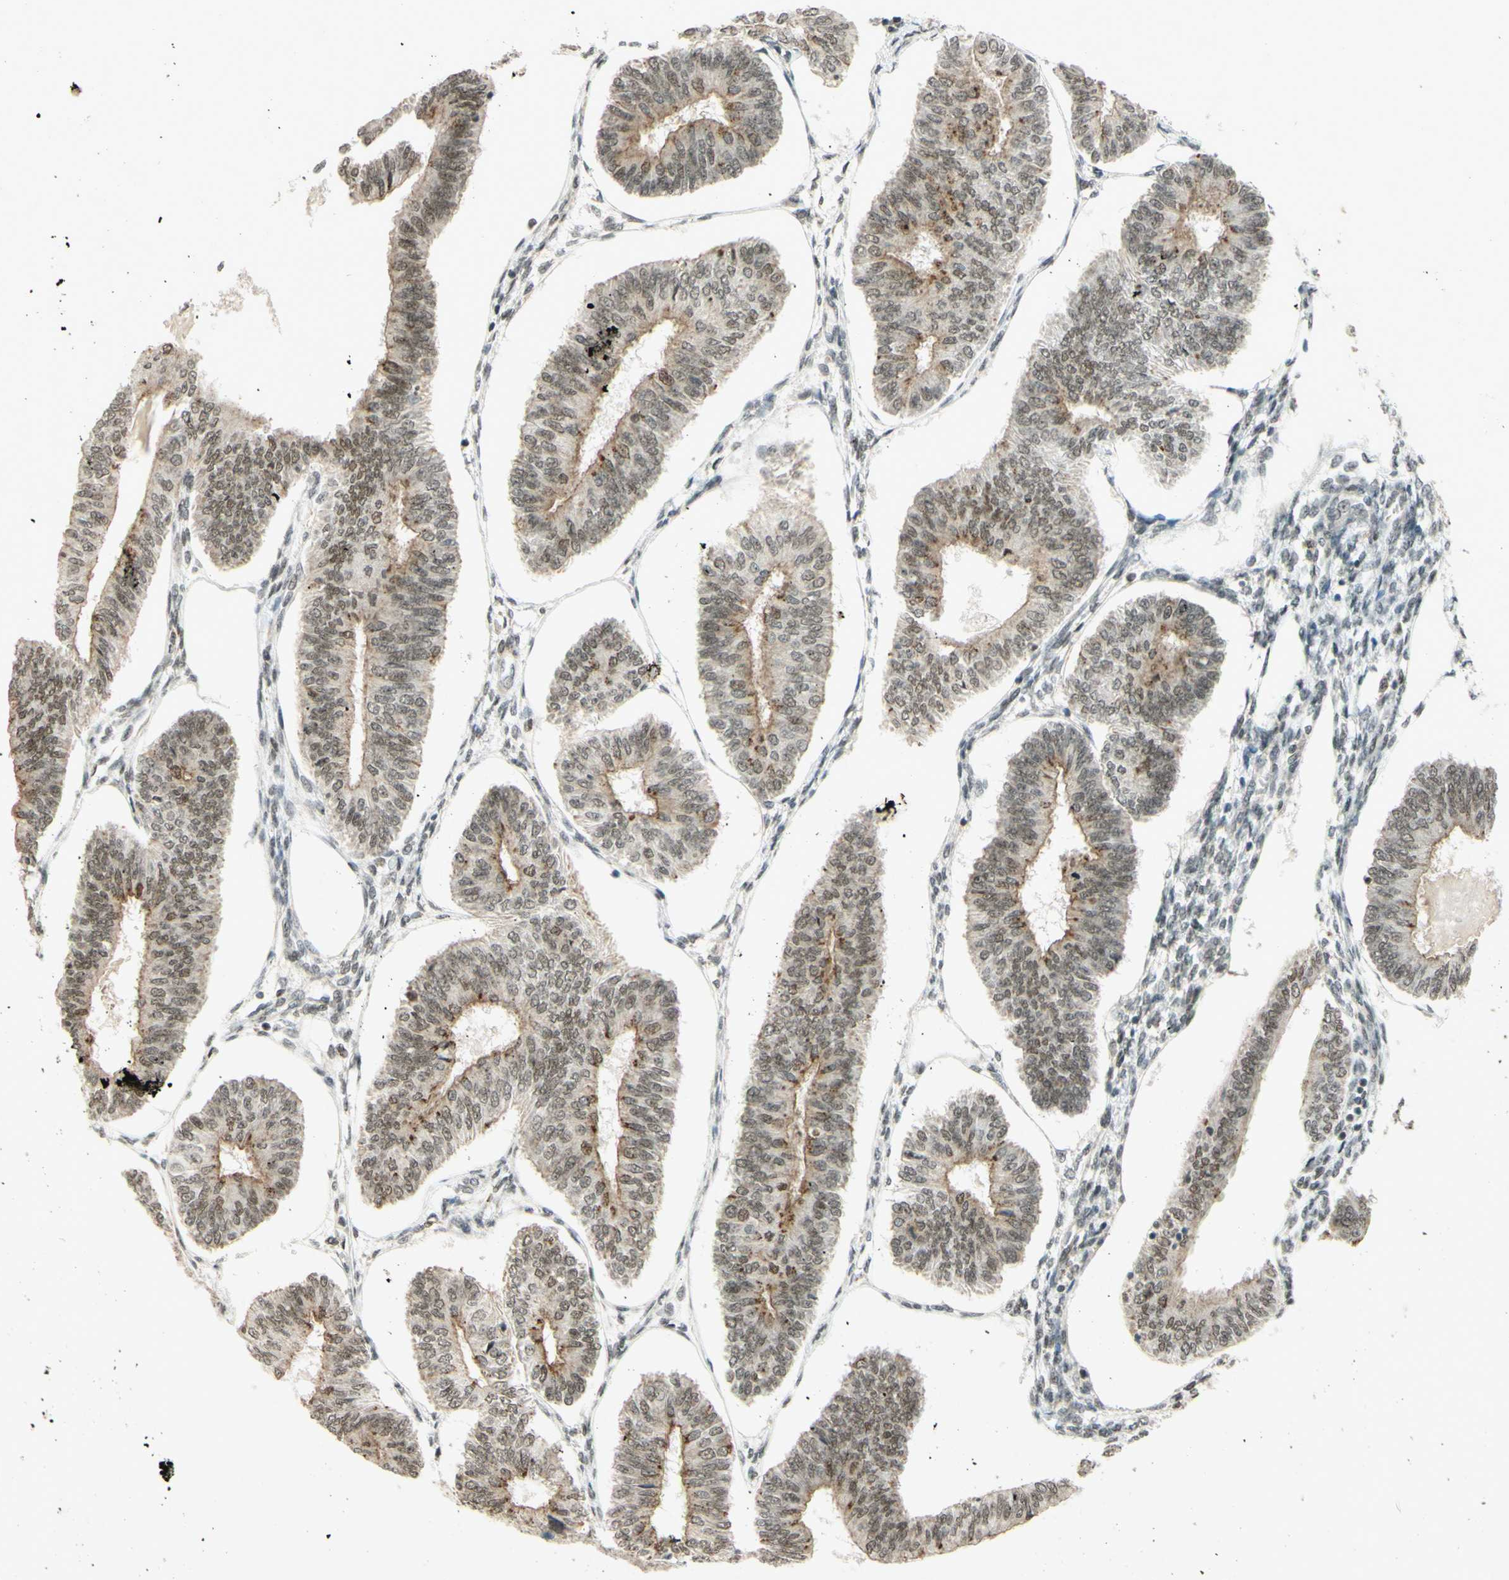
{"staining": {"intensity": "weak", "quantity": ">75%", "location": "nuclear"}, "tissue": "endometrial cancer", "cell_type": "Tumor cells", "image_type": "cancer", "snomed": [{"axis": "morphology", "description": "Adenocarcinoma, NOS"}, {"axis": "topography", "description": "Endometrium"}], "caption": "The histopathology image demonstrates staining of adenocarcinoma (endometrial), revealing weak nuclear protein positivity (brown color) within tumor cells. (brown staining indicates protein expression, while blue staining denotes nuclei).", "gene": "SMARCB1", "patient": {"sex": "female", "age": 58}}